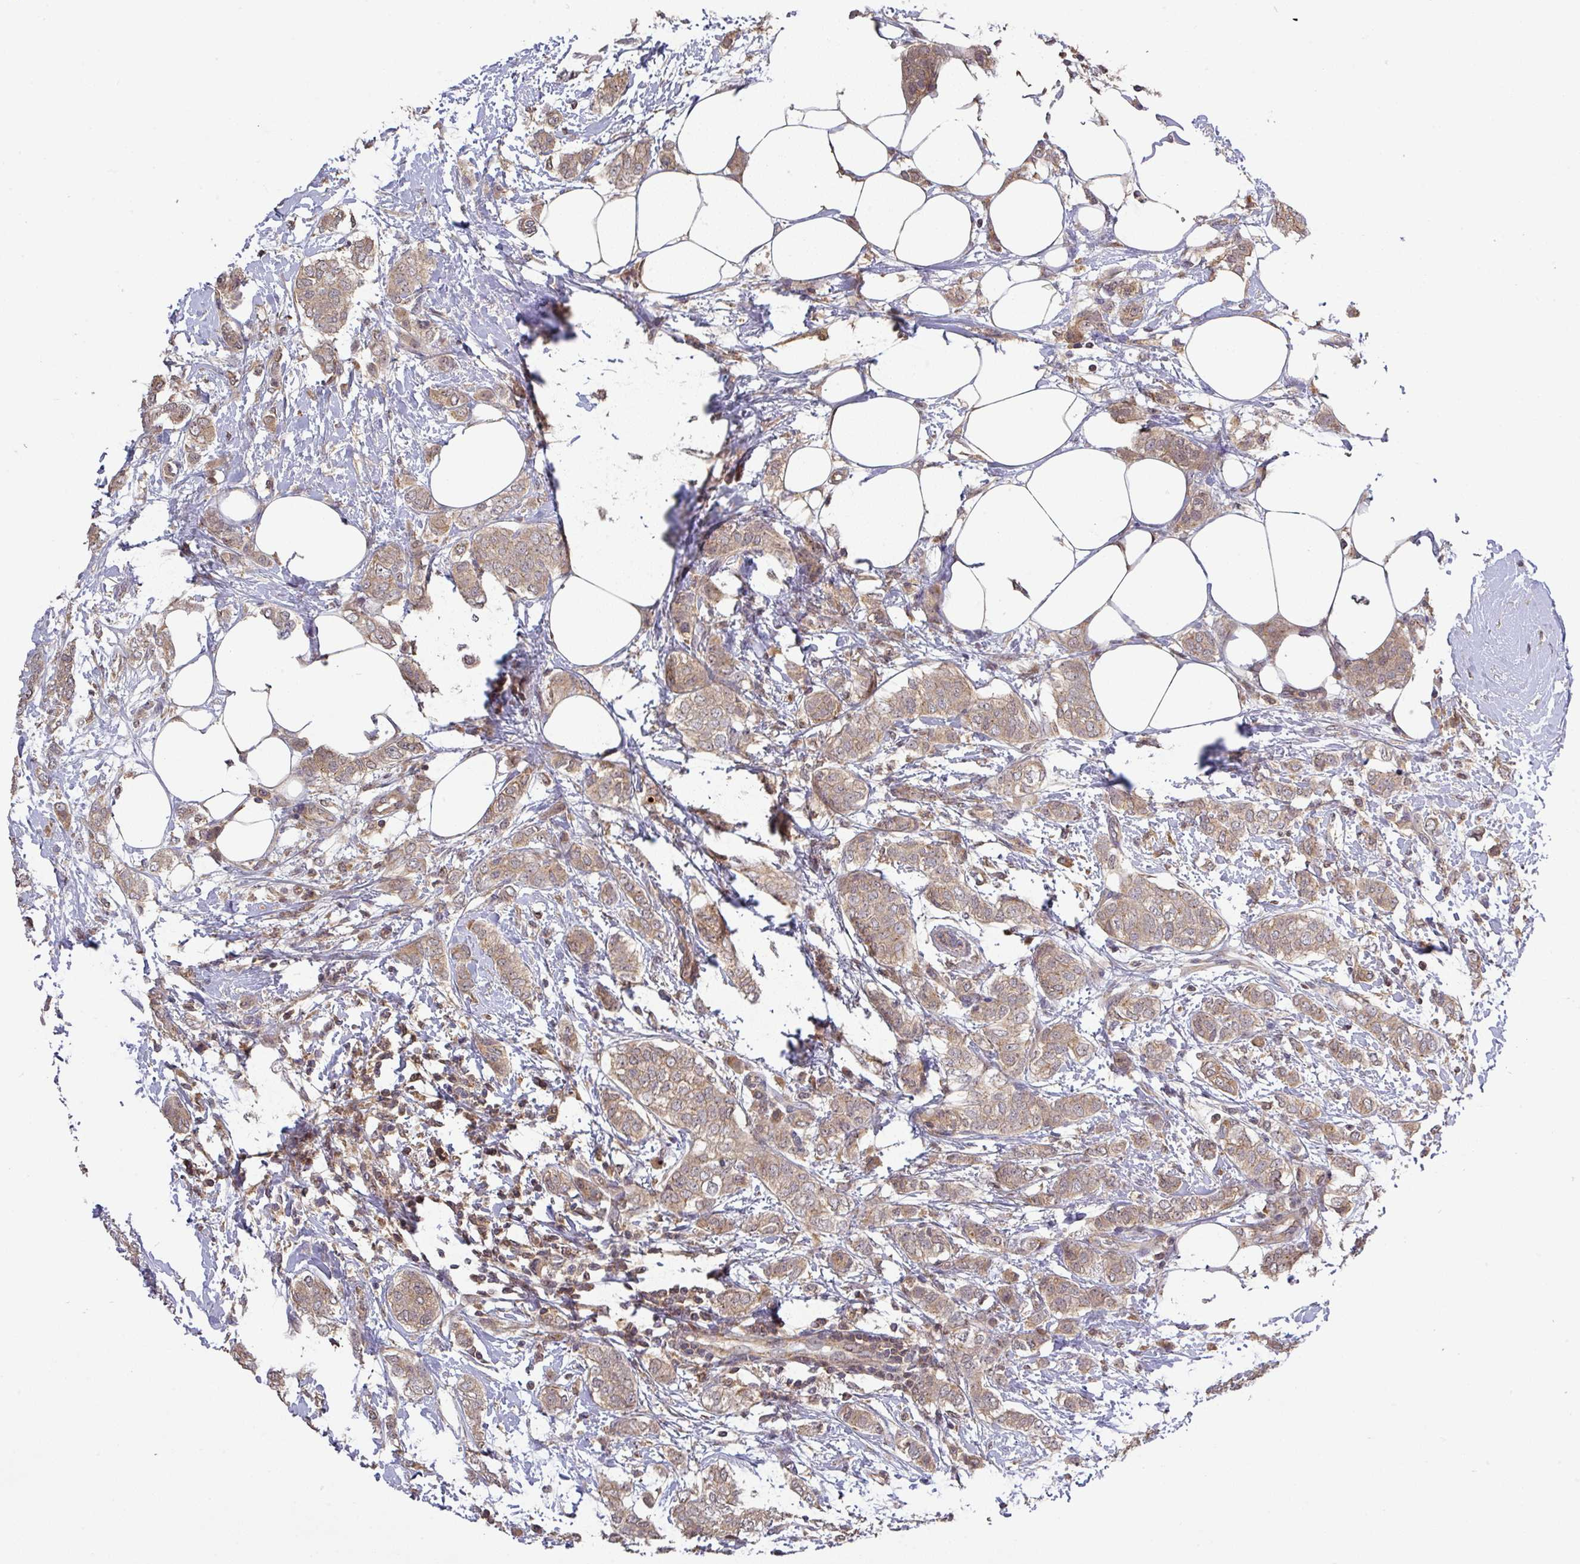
{"staining": {"intensity": "weak", "quantity": ">75%", "location": "cytoplasmic/membranous"}, "tissue": "breast cancer", "cell_type": "Tumor cells", "image_type": "cancer", "snomed": [{"axis": "morphology", "description": "Duct carcinoma"}, {"axis": "topography", "description": "Breast"}], "caption": "Immunohistochemistry of invasive ductal carcinoma (breast) displays low levels of weak cytoplasmic/membranous staining in approximately >75% of tumor cells.", "gene": "CCDC121", "patient": {"sex": "female", "age": 72}}